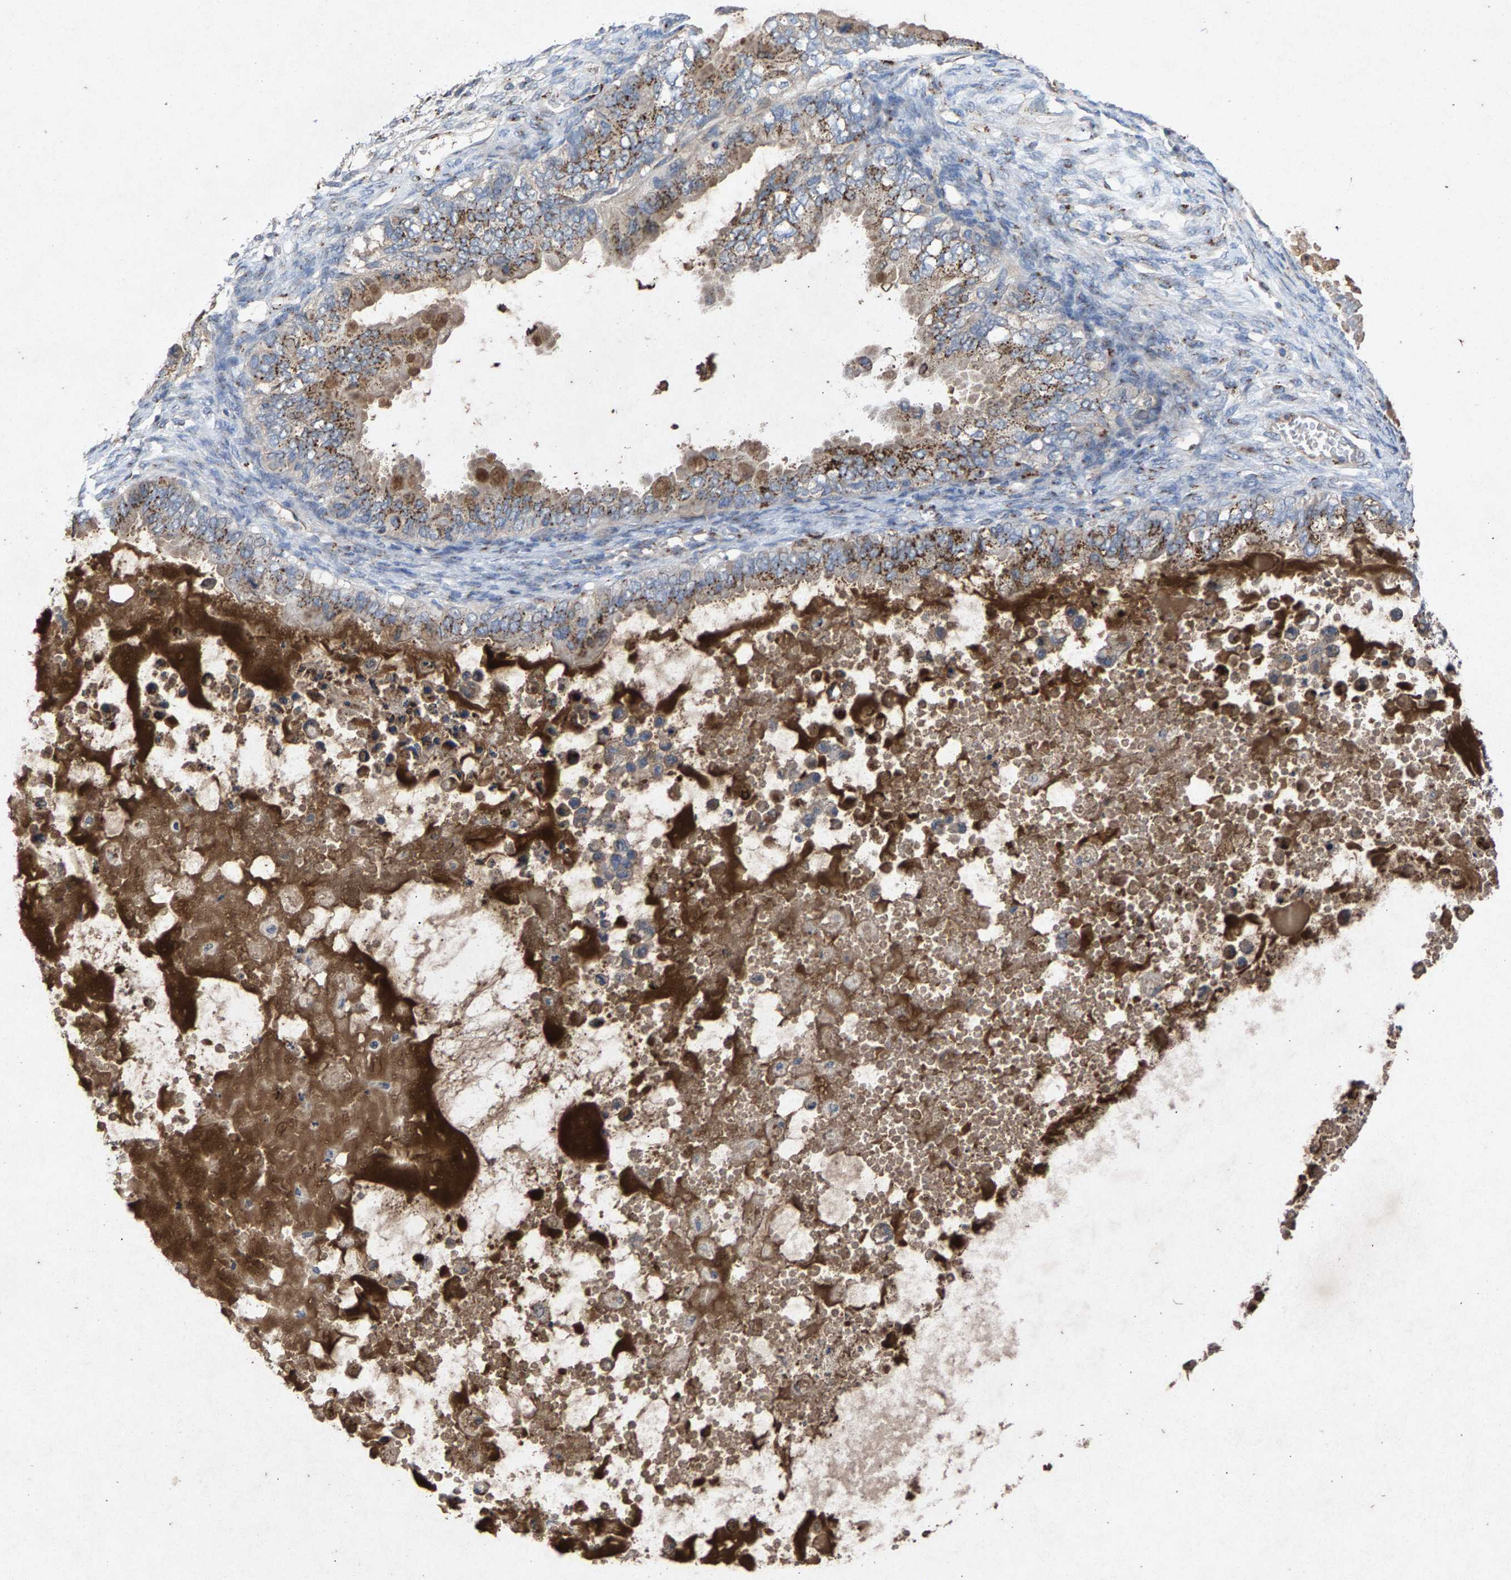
{"staining": {"intensity": "moderate", "quantity": ">75%", "location": "cytoplasmic/membranous"}, "tissue": "ovarian cancer", "cell_type": "Tumor cells", "image_type": "cancer", "snomed": [{"axis": "morphology", "description": "Cystadenocarcinoma, mucinous, NOS"}, {"axis": "topography", "description": "Ovary"}], "caption": "About >75% of tumor cells in mucinous cystadenocarcinoma (ovarian) display moderate cytoplasmic/membranous protein staining as visualized by brown immunohistochemical staining.", "gene": "MAN2A1", "patient": {"sex": "female", "age": 80}}